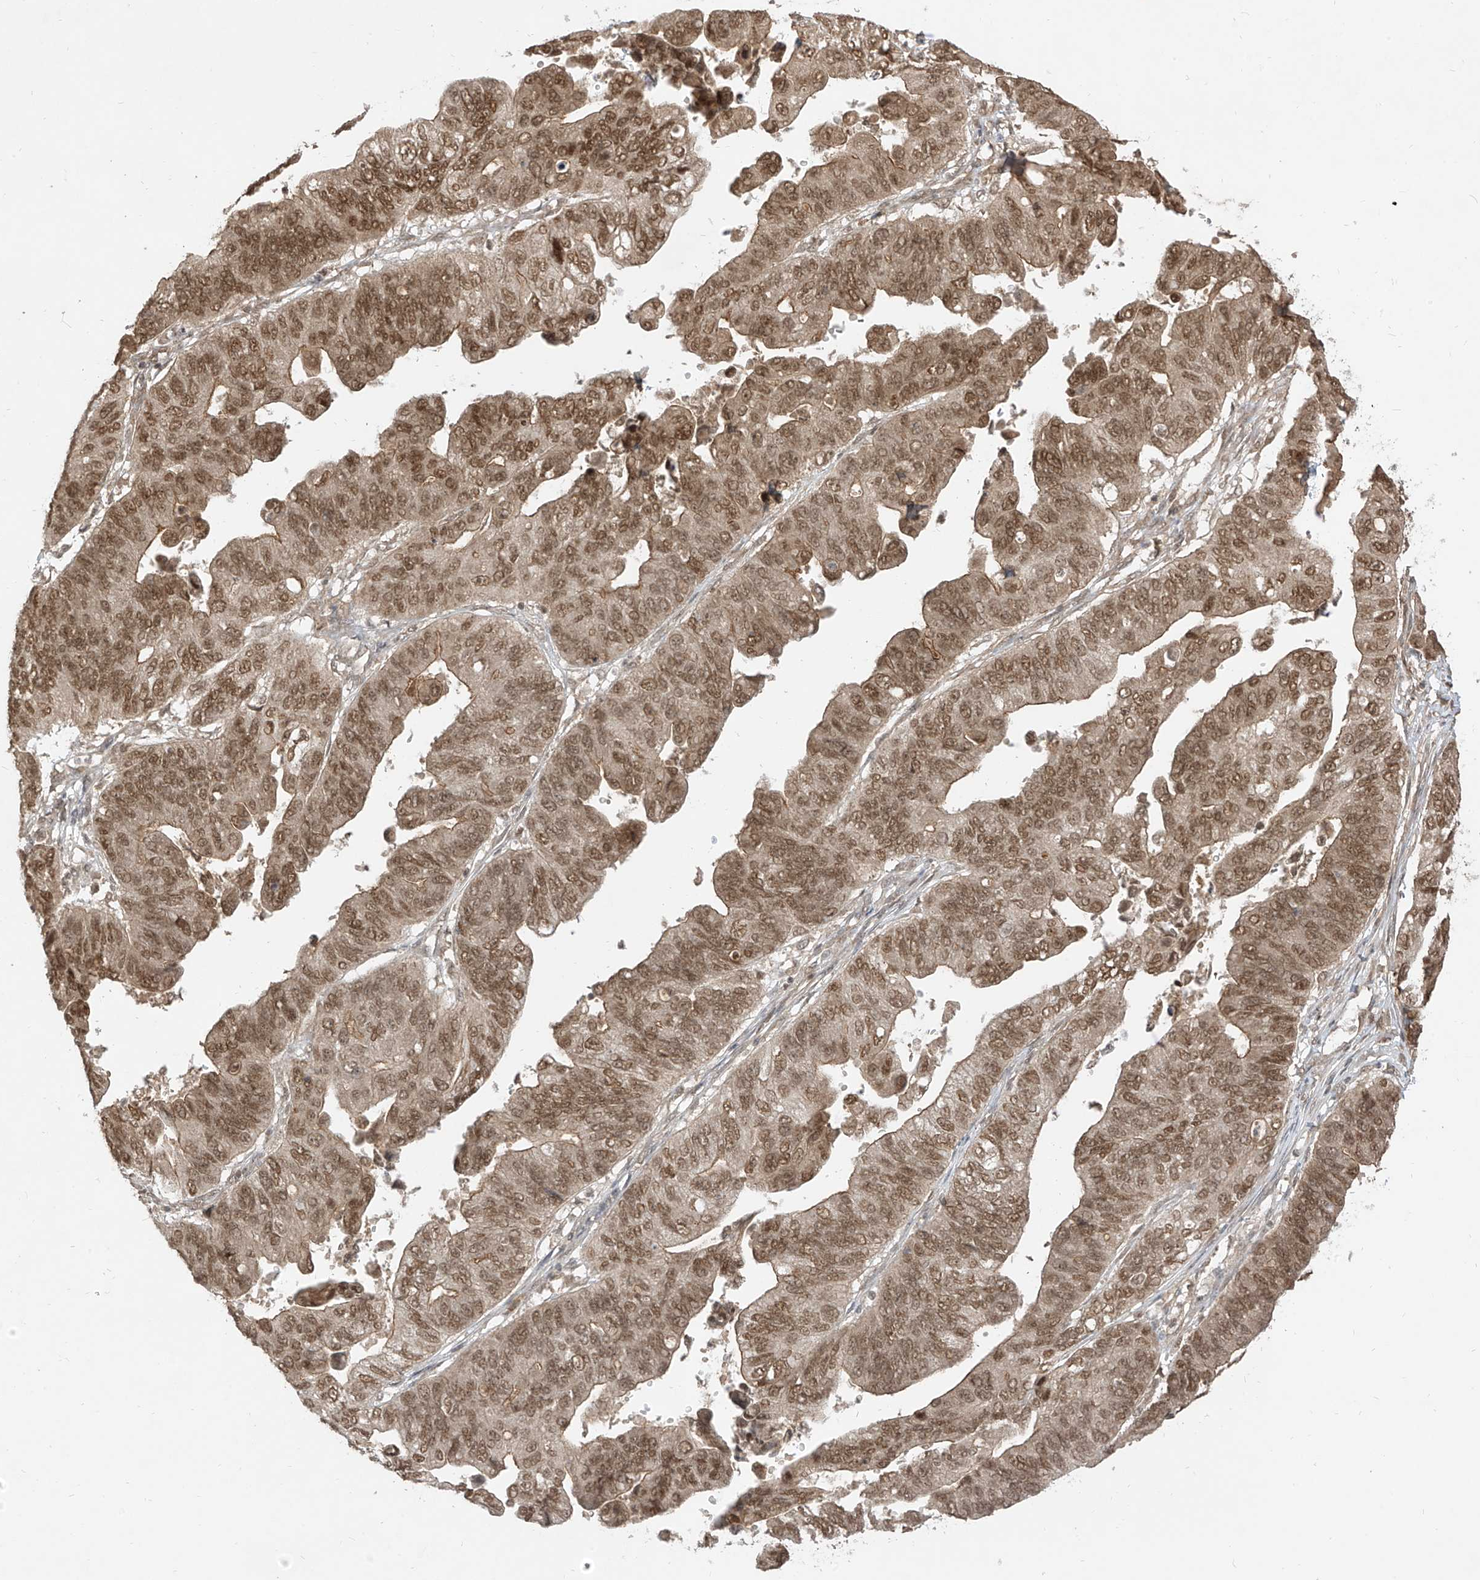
{"staining": {"intensity": "moderate", "quantity": ">75%", "location": "cytoplasmic/membranous,nuclear"}, "tissue": "stomach cancer", "cell_type": "Tumor cells", "image_type": "cancer", "snomed": [{"axis": "morphology", "description": "Adenocarcinoma, NOS"}, {"axis": "topography", "description": "Stomach"}], "caption": "Approximately >75% of tumor cells in human stomach cancer (adenocarcinoma) exhibit moderate cytoplasmic/membranous and nuclear protein expression as visualized by brown immunohistochemical staining.", "gene": "LCOR", "patient": {"sex": "male", "age": 59}}